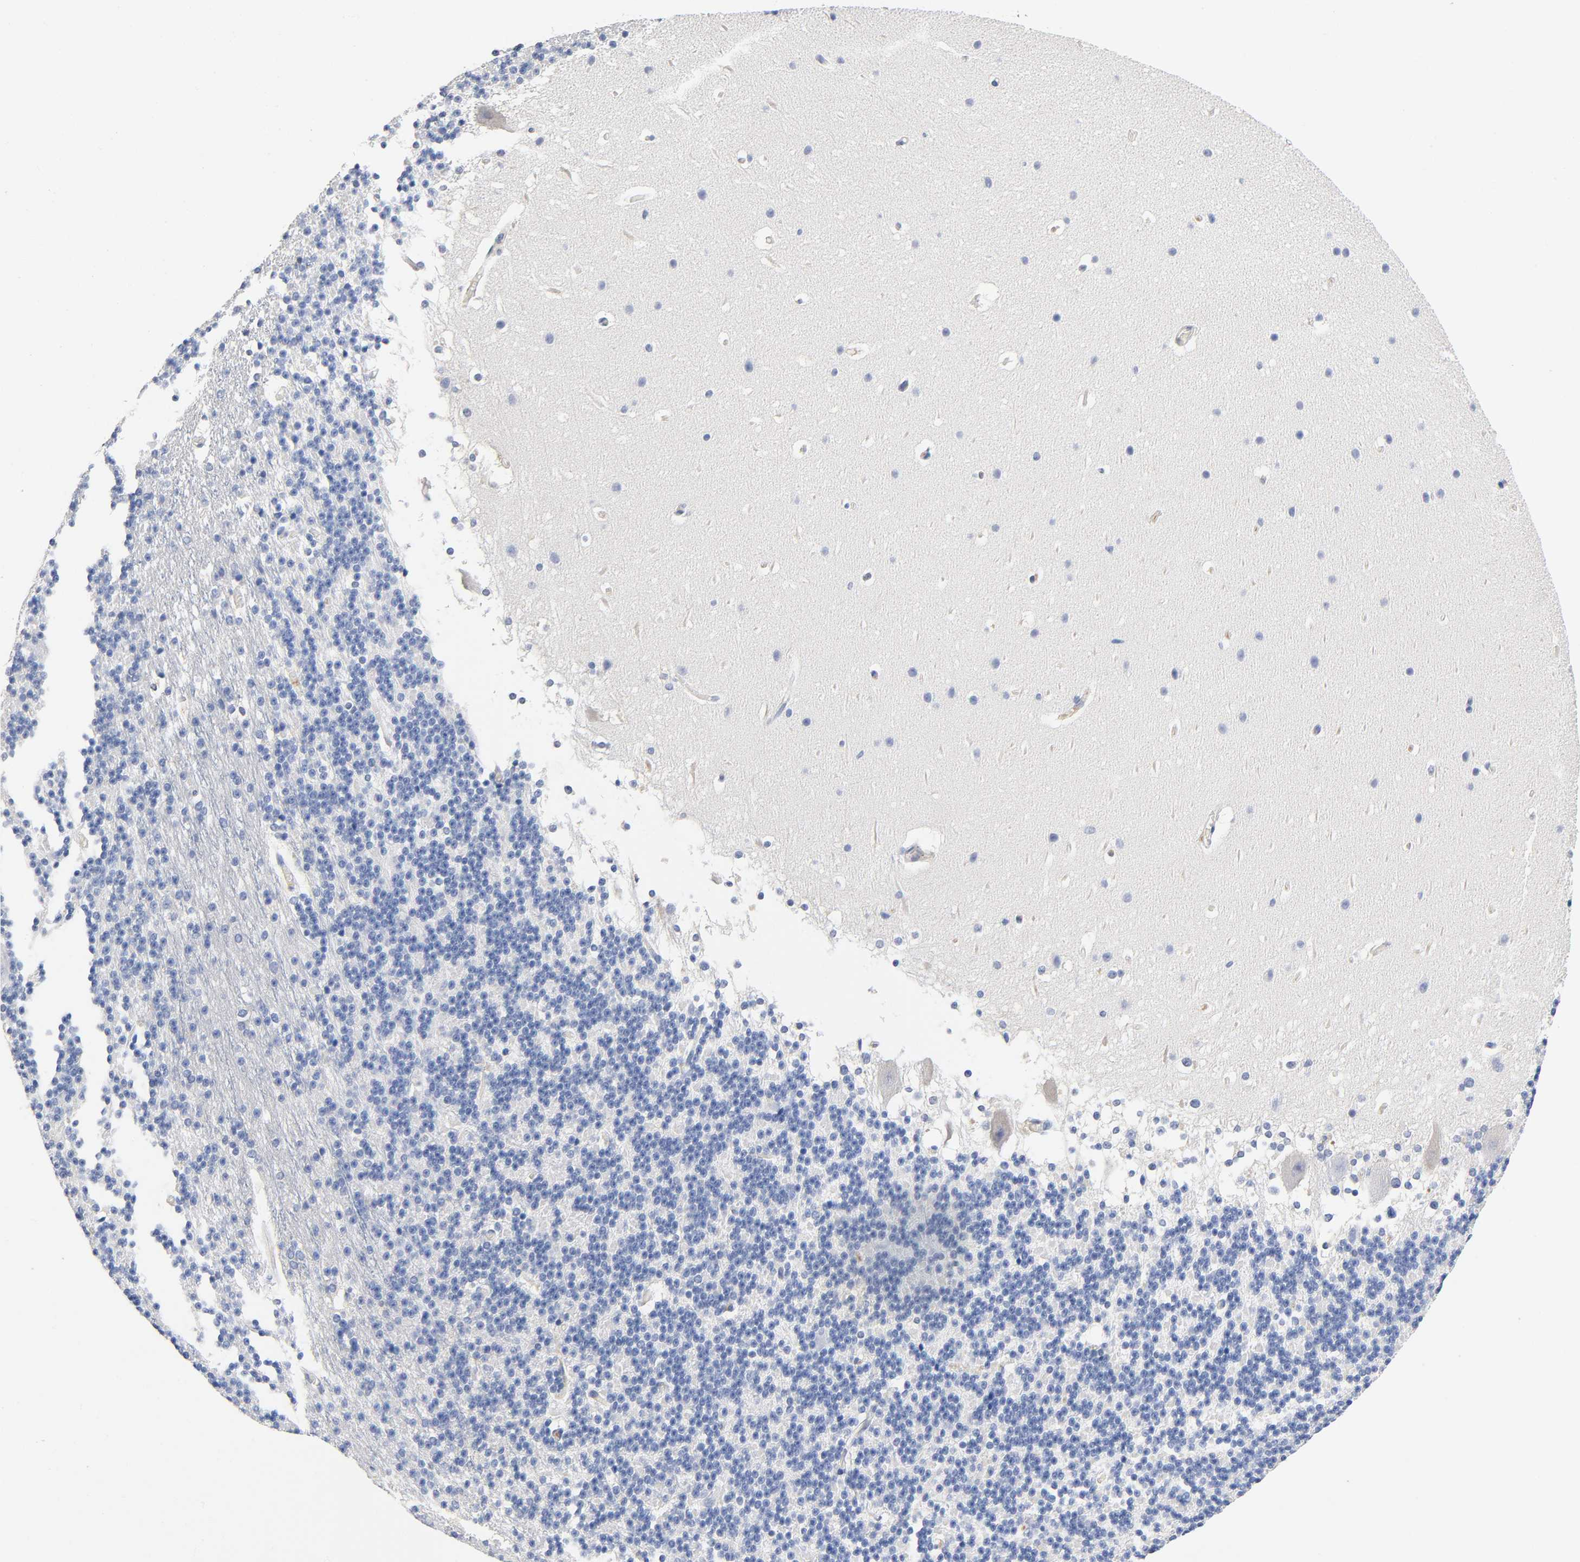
{"staining": {"intensity": "negative", "quantity": "none", "location": "none"}, "tissue": "cerebellum", "cell_type": "Cells in granular layer", "image_type": "normal", "snomed": [{"axis": "morphology", "description": "Normal tissue, NOS"}, {"axis": "topography", "description": "Cerebellum"}], "caption": "Immunohistochemistry photomicrograph of benign cerebellum: human cerebellum stained with DAB (3,3'-diaminobenzidine) shows no significant protein expression in cells in granular layer. The staining was performed using DAB (3,3'-diaminobenzidine) to visualize the protein expression in brown, while the nuclei were stained in blue with hematoxylin (Magnification: 20x).", "gene": "TNC", "patient": {"sex": "female", "age": 19}}